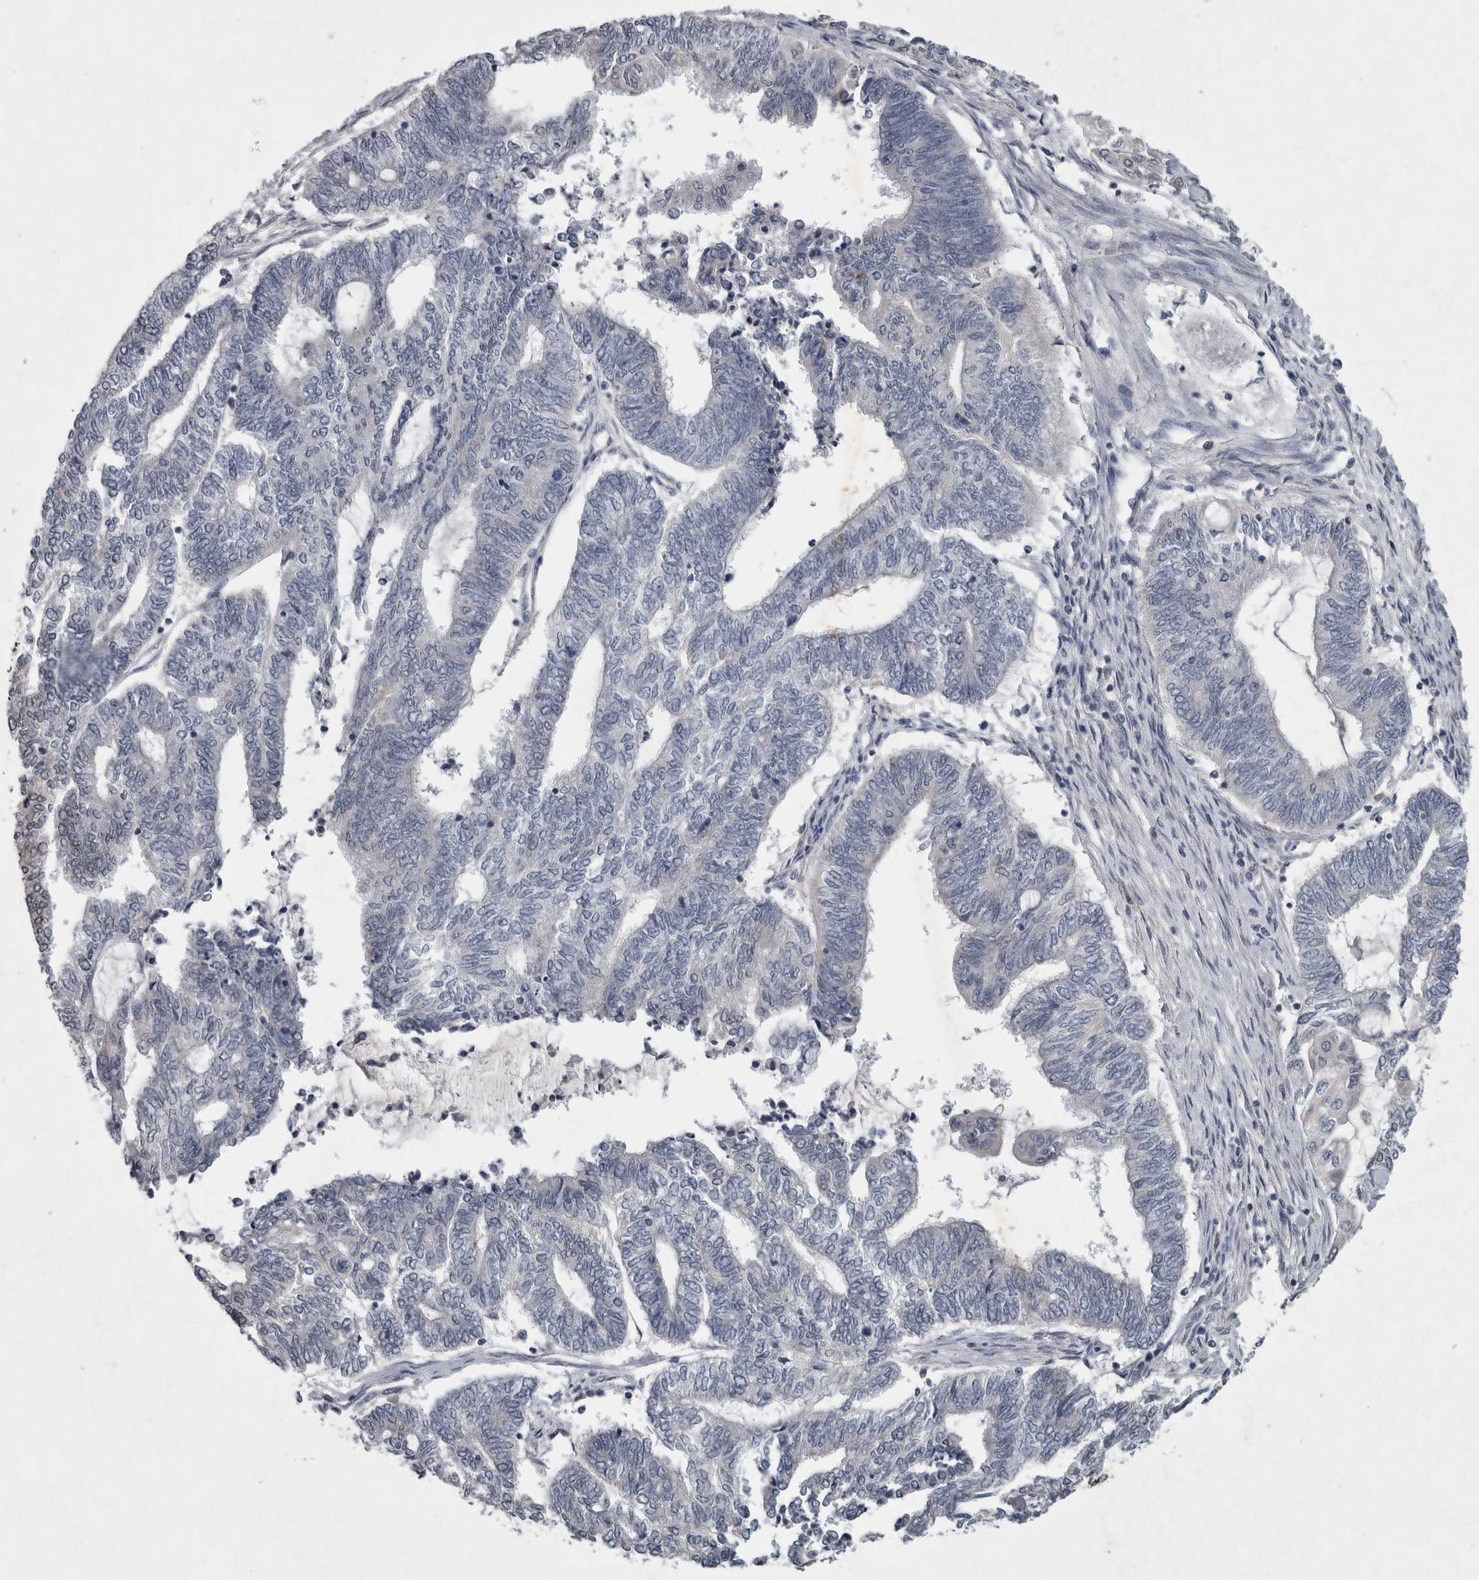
{"staining": {"intensity": "negative", "quantity": "none", "location": "none"}, "tissue": "endometrial cancer", "cell_type": "Tumor cells", "image_type": "cancer", "snomed": [{"axis": "morphology", "description": "Adenocarcinoma, NOS"}, {"axis": "topography", "description": "Uterus"}, {"axis": "topography", "description": "Endometrium"}], "caption": "This is an IHC photomicrograph of endometrial cancer (adenocarcinoma). There is no expression in tumor cells.", "gene": "WNT7A", "patient": {"sex": "female", "age": 70}}